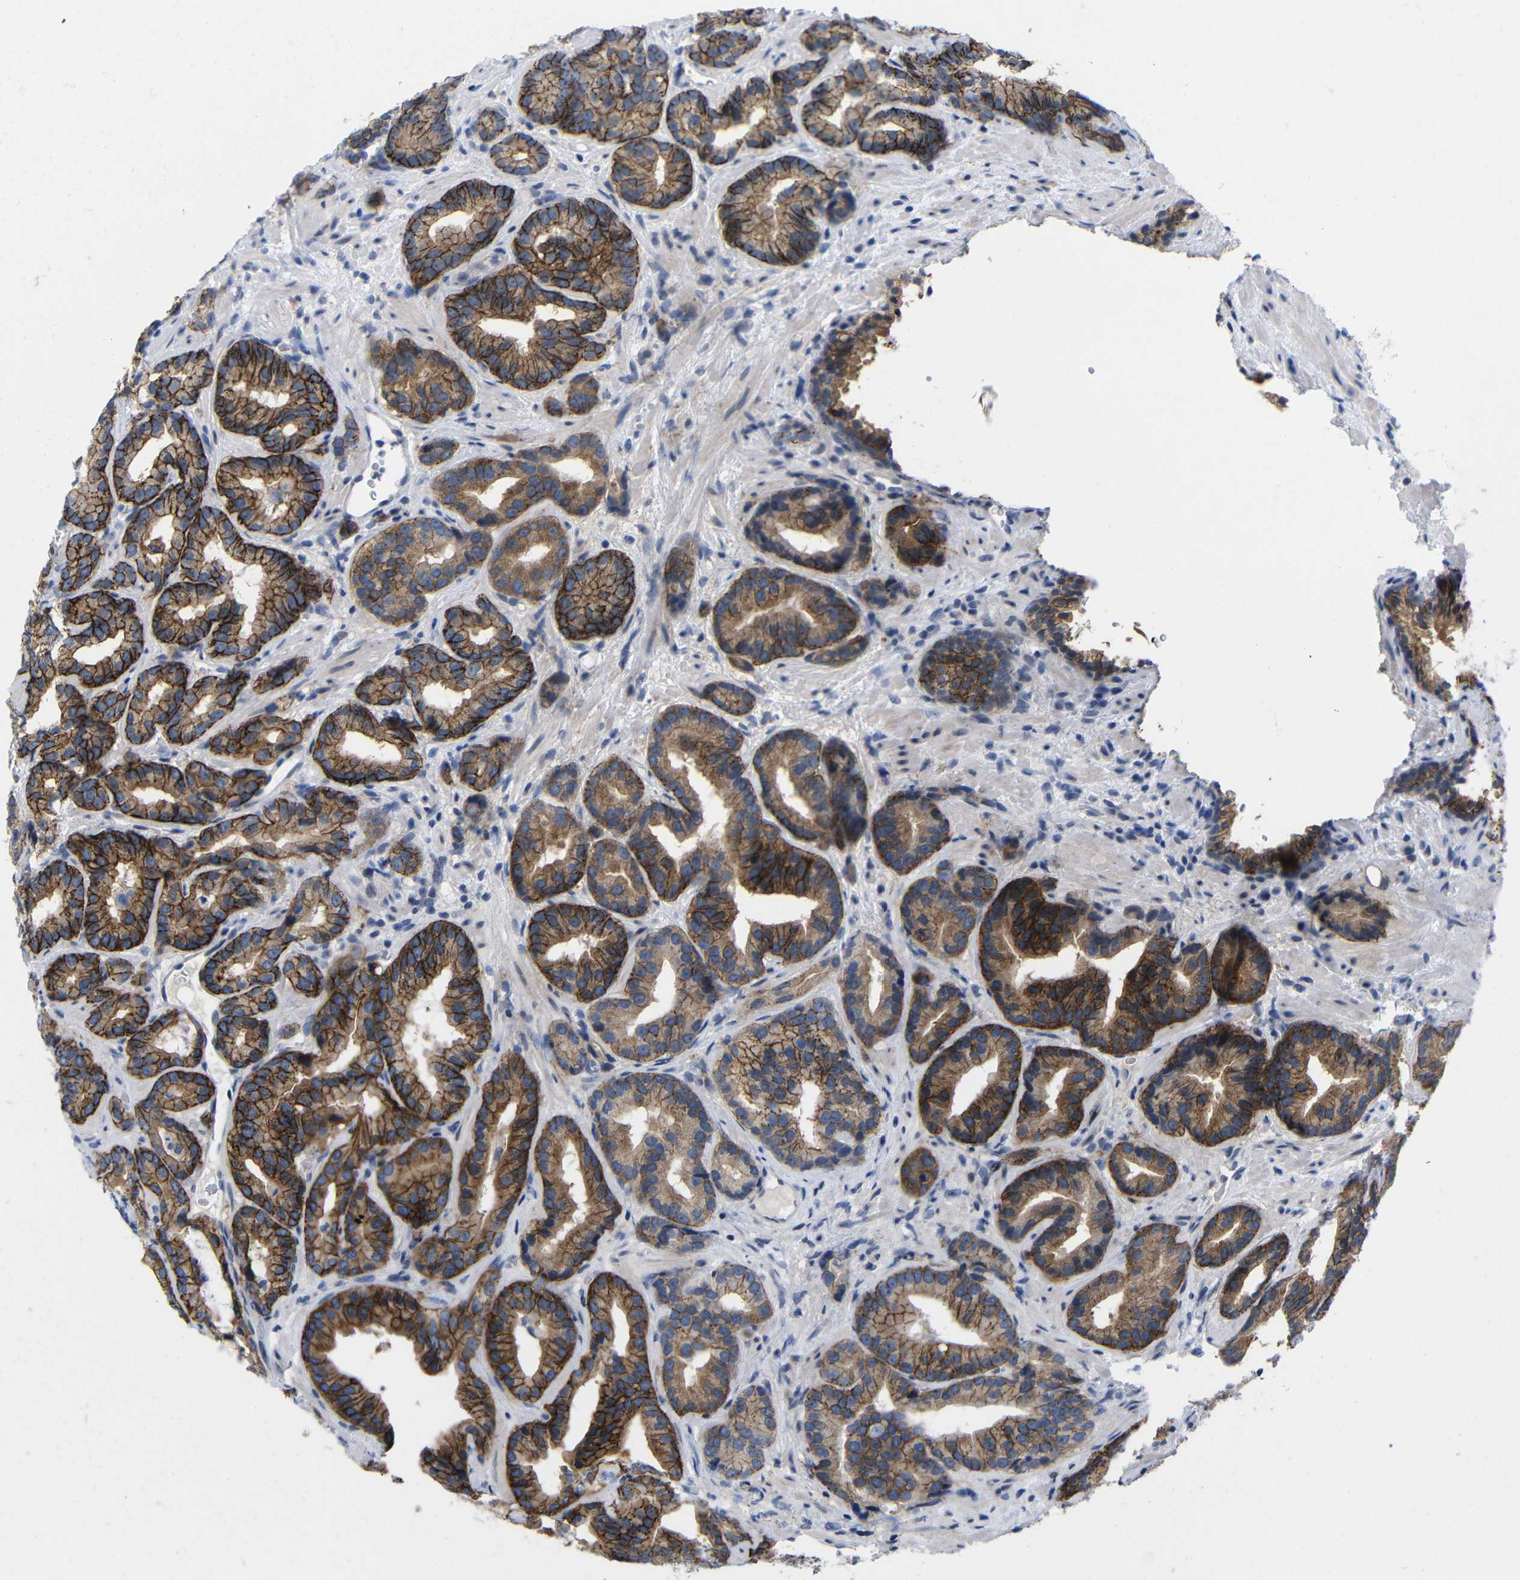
{"staining": {"intensity": "strong", "quantity": ">75%", "location": "cytoplasmic/membranous"}, "tissue": "prostate cancer", "cell_type": "Tumor cells", "image_type": "cancer", "snomed": [{"axis": "morphology", "description": "Adenocarcinoma, Low grade"}, {"axis": "topography", "description": "Prostate"}], "caption": "Immunohistochemical staining of prostate cancer (low-grade adenocarcinoma) reveals high levels of strong cytoplasmic/membranous staining in approximately >75% of tumor cells.", "gene": "CMTM1", "patient": {"sex": "male", "age": 59}}